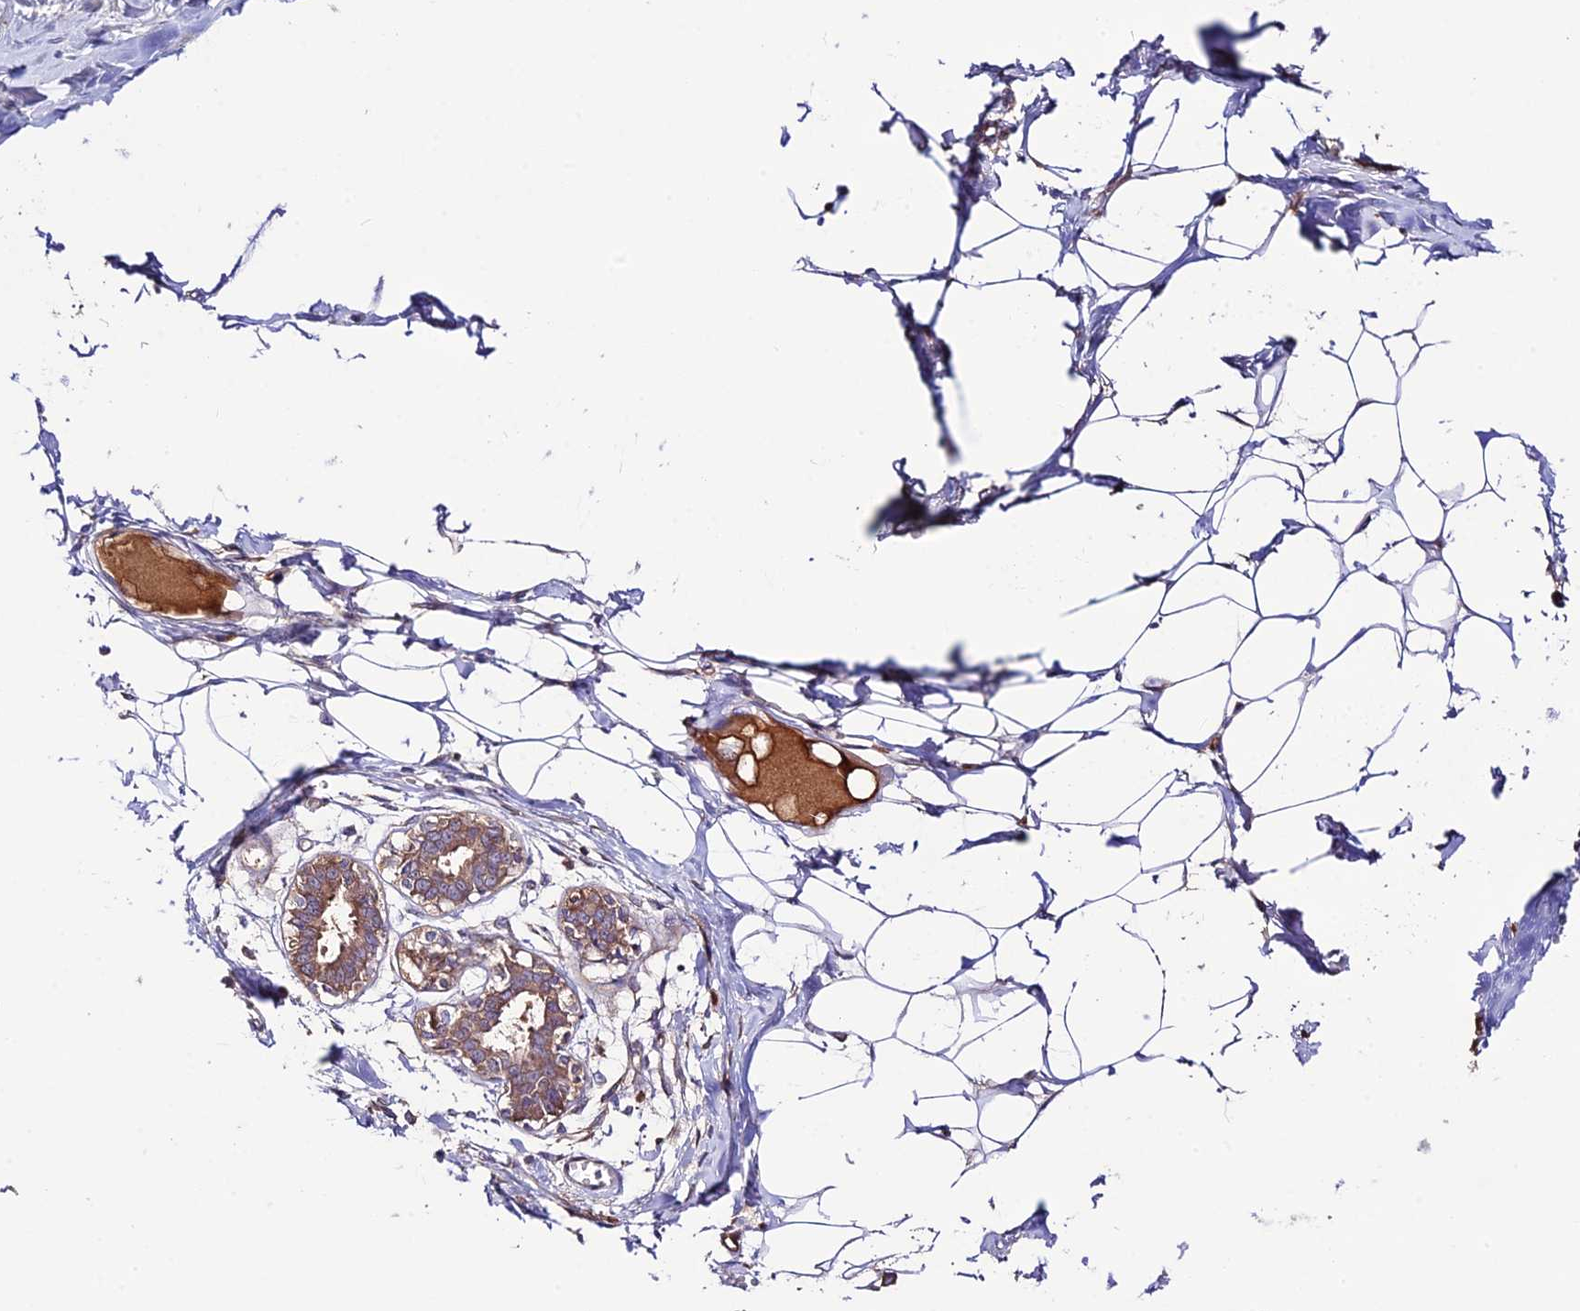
{"staining": {"intensity": "negative", "quantity": "none", "location": "none"}, "tissue": "breast", "cell_type": "Adipocytes", "image_type": "normal", "snomed": [{"axis": "morphology", "description": "Normal tissue, NOS"}, {"axis": "topography", "description": "Breast"}], "caption": "DAB immunohistochemical staining of normal human breast demonstrates no significant positivity in adipocytes.", "gene": "NLRP9", "patient": {"sex": "female", "age": 27}}